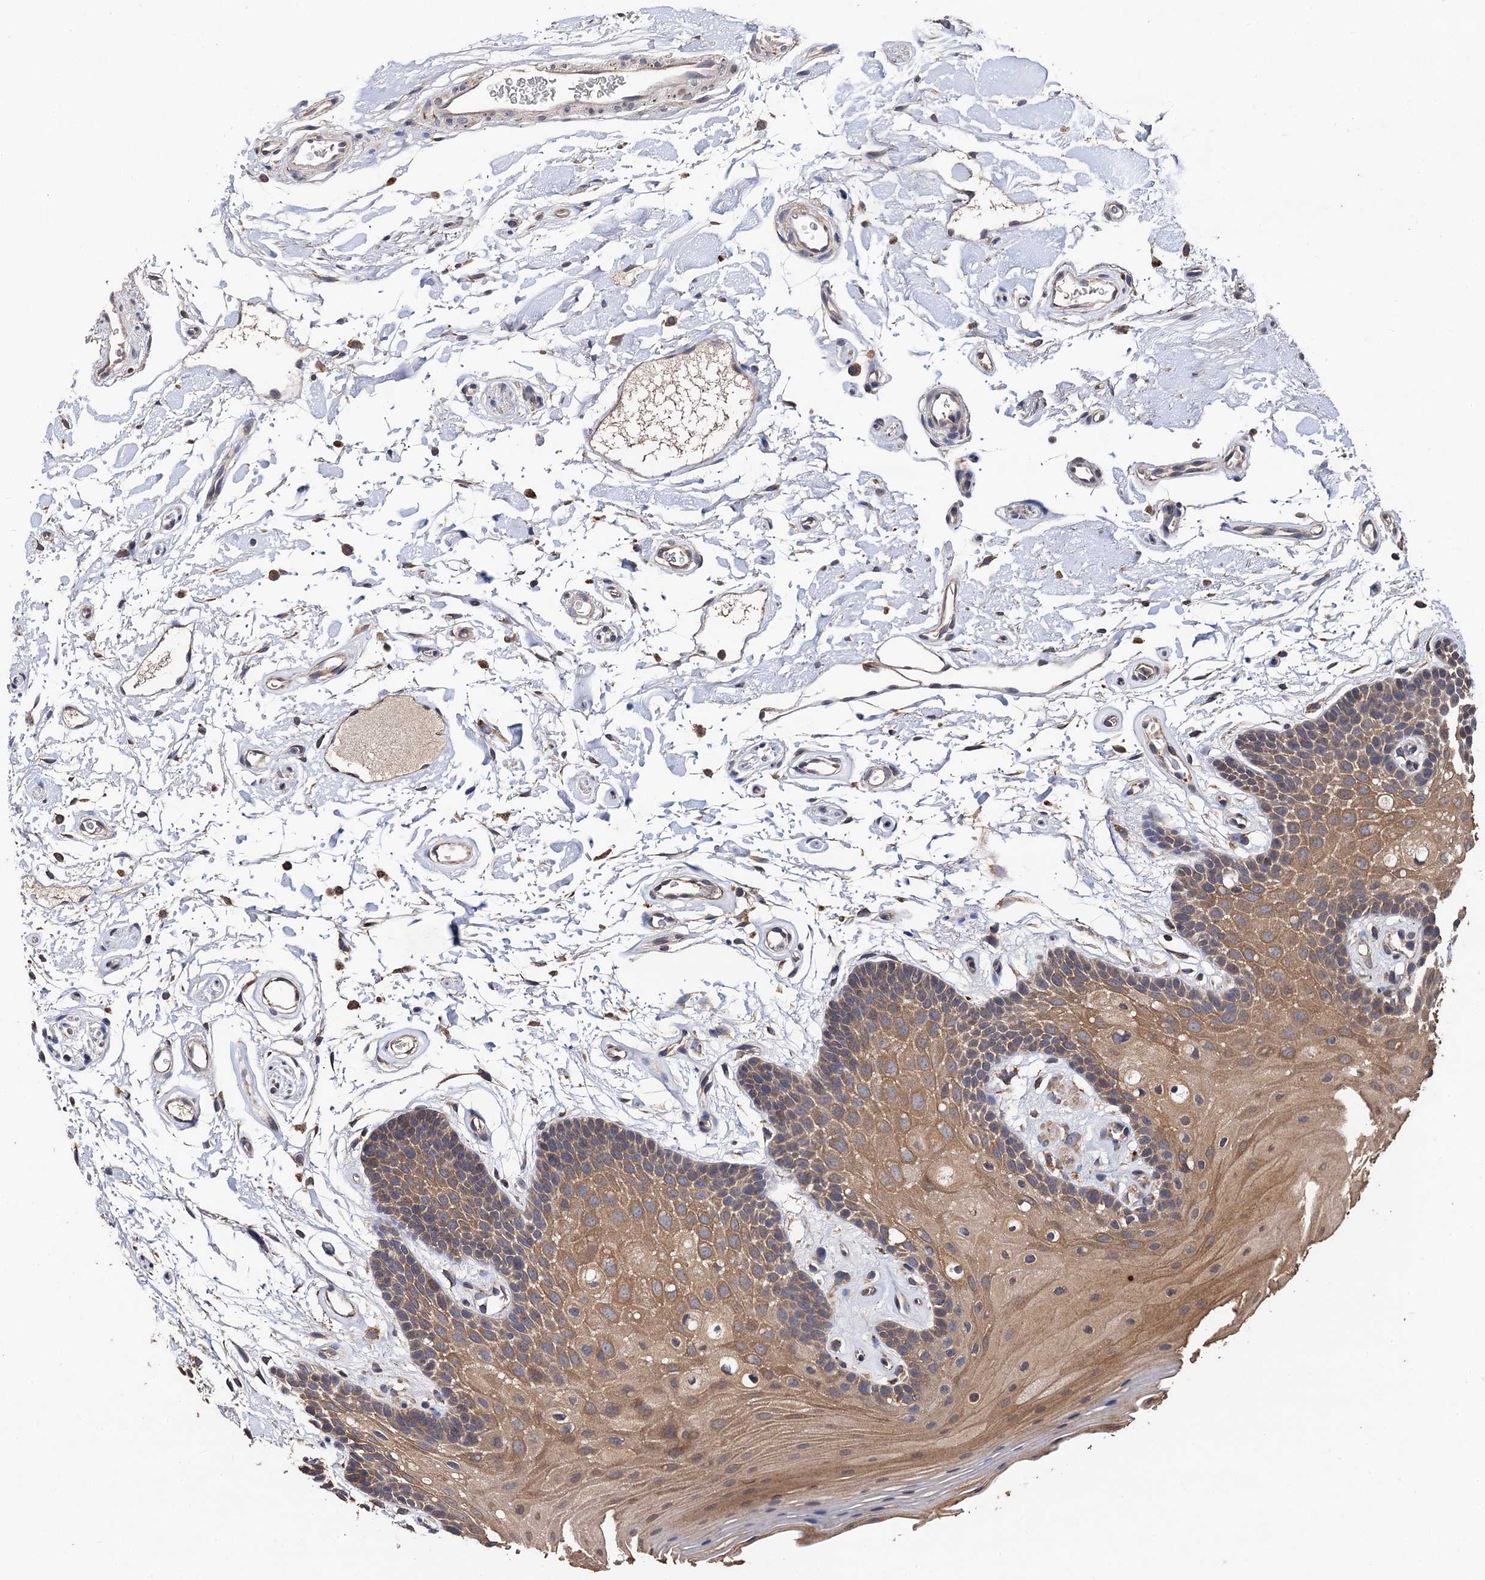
{"staining": {"intensity": "moderate", "quantity": ">75%", "location": "cytoplasmic/membranous"}, "tissue": "oral mucosa", "cell_type": "Squamous epithelial cells", "image_type": "normal", "snomed": [{"axis": "morphology", "description": "Normal tissue, NOS"}, {"axis": "topography", "description": "Oral tissue"}], "caption": "DAB immunohistochemical staining of benign human oral mucosa demonstrates moderate cytoplasmic/membranous protein positivity in about >75% of squamous epithelial cells.", "gene": "PPTC7", "patient": {"sex": "male", "age": 62}}